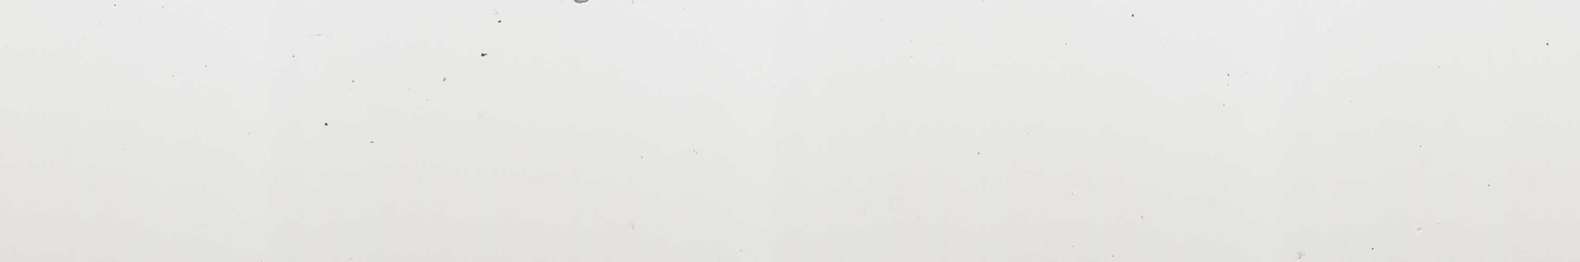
{"staining": {"intensity": "weak", "quantity": "25%-75%", "location": "cytoplasmic/membranous"}, "tissue": "adipose tissue", "cell_type": "Adipocytes", "image_type": "normal", "snomed": [{"axis": "morphology", "description": "Normal tissue, NOS"}, {"axis": "topography", "description": "Breast"}, {"axis": "topography", "description": "Adipose tissue"}], "caption": "This image exhibits immunohistochemistry (IHC) staining of benign adipose tissue, with low weak cytoplasmic/membranous expression in about 25%-75% of adipocytes.", "gene": "COL12A1", "patient": {"sex": "female", "age": 25}}